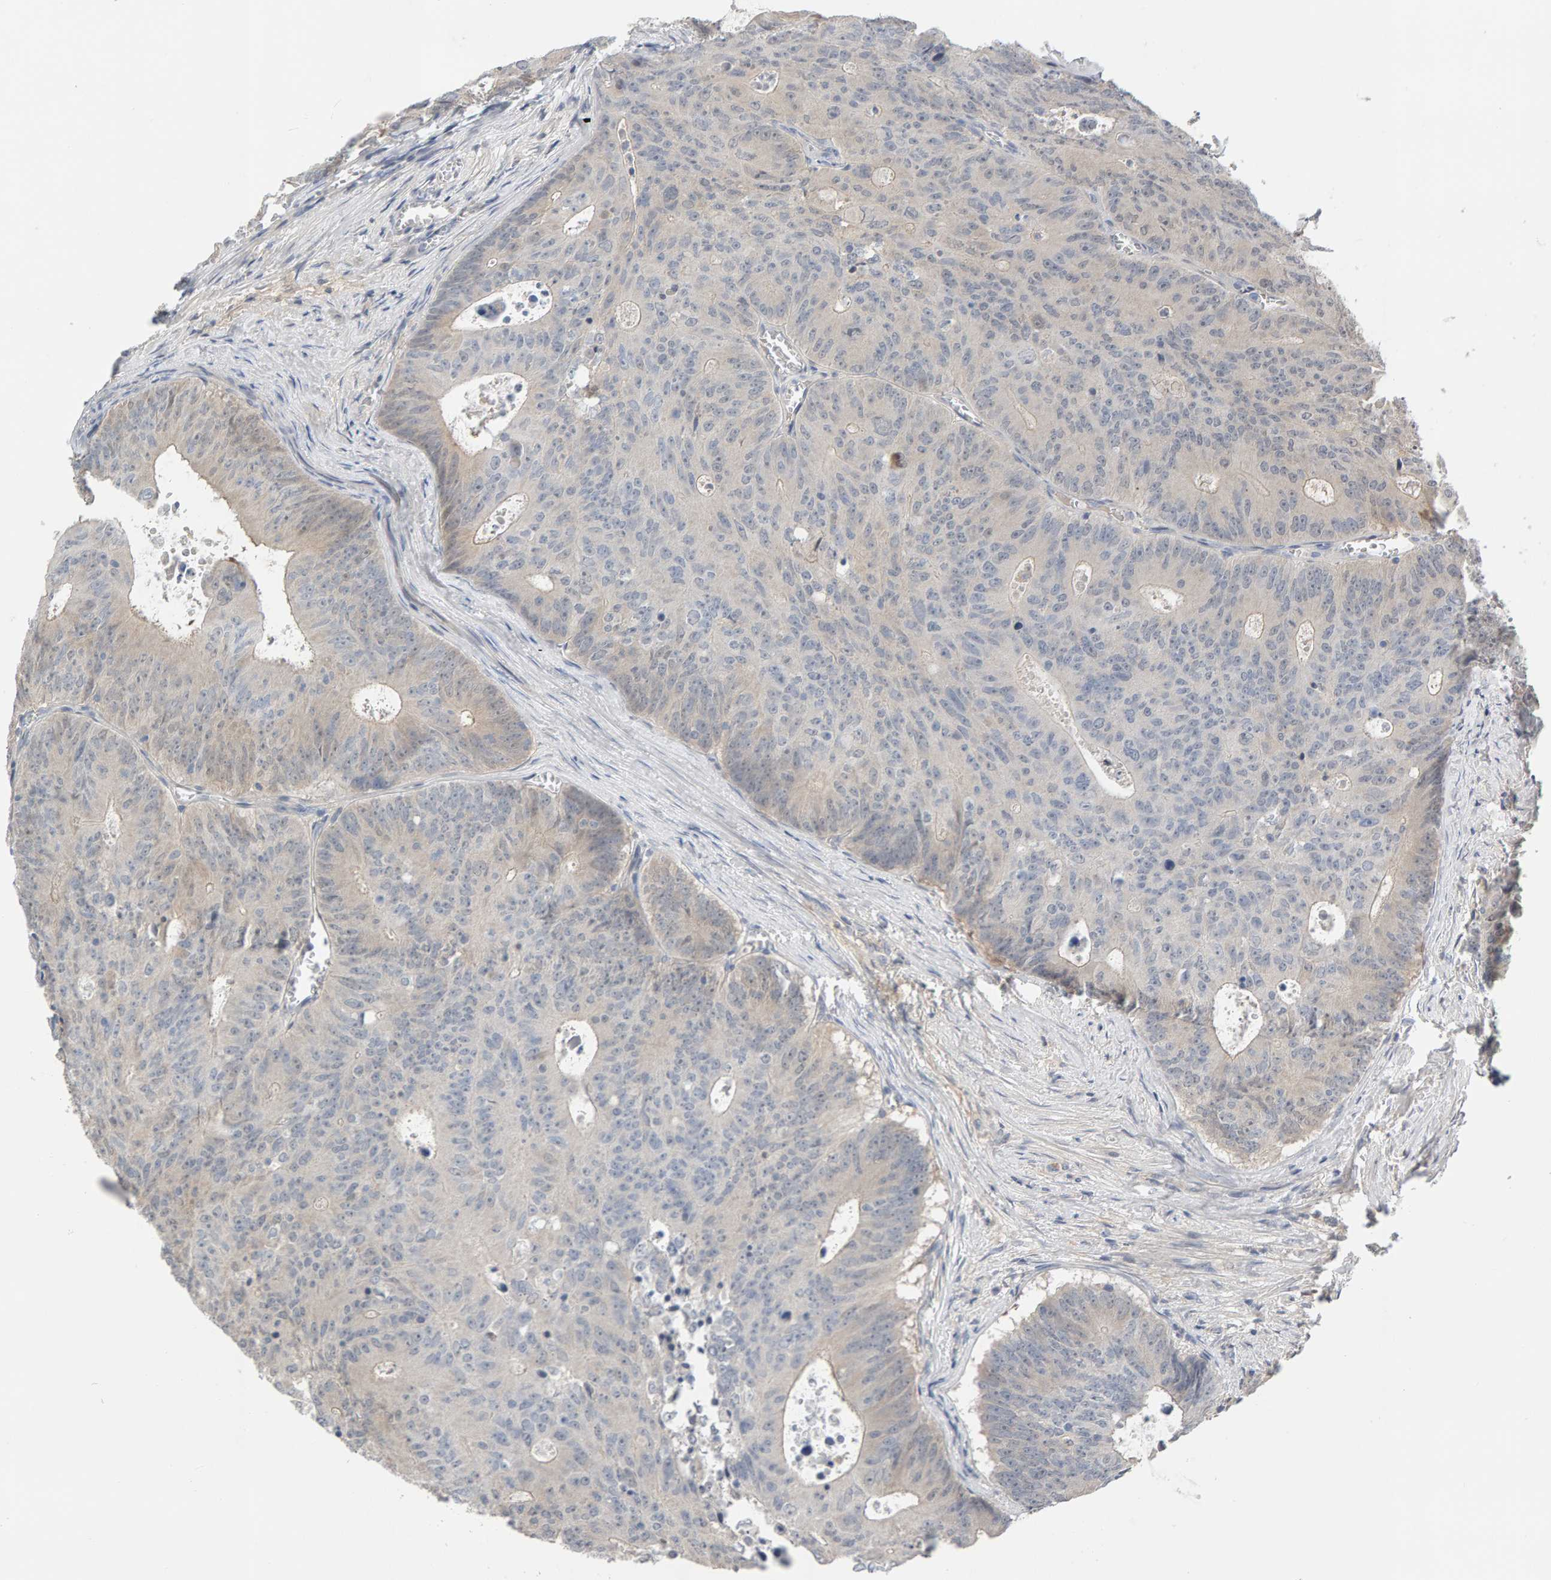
{"staining": {"intensity": "negative", "quantity": "none", "location": "none"}, "tissue": "colorectal cancer", "cell_type": "Tumor cells", "image_type": "cancer", "snomed": [{"axis": "morphology", "description": "Adenocarcinoma, NOS"}, {"axis": "topography", "description": "Colon"}], "caption": "IHC histopathology image of adenocarcinoma (colorectal) stained for a protein (brown), which demonstrates no staining in tumor cells. (Stains: DAB (3,3'-diaminobenzidine) immunohistochemistry with hematoxylin counter stain, Microscopy: brightfield microscopy at high magnification).", "gene": "GFUS", "patient": {"sex": "male", "age": 87}}